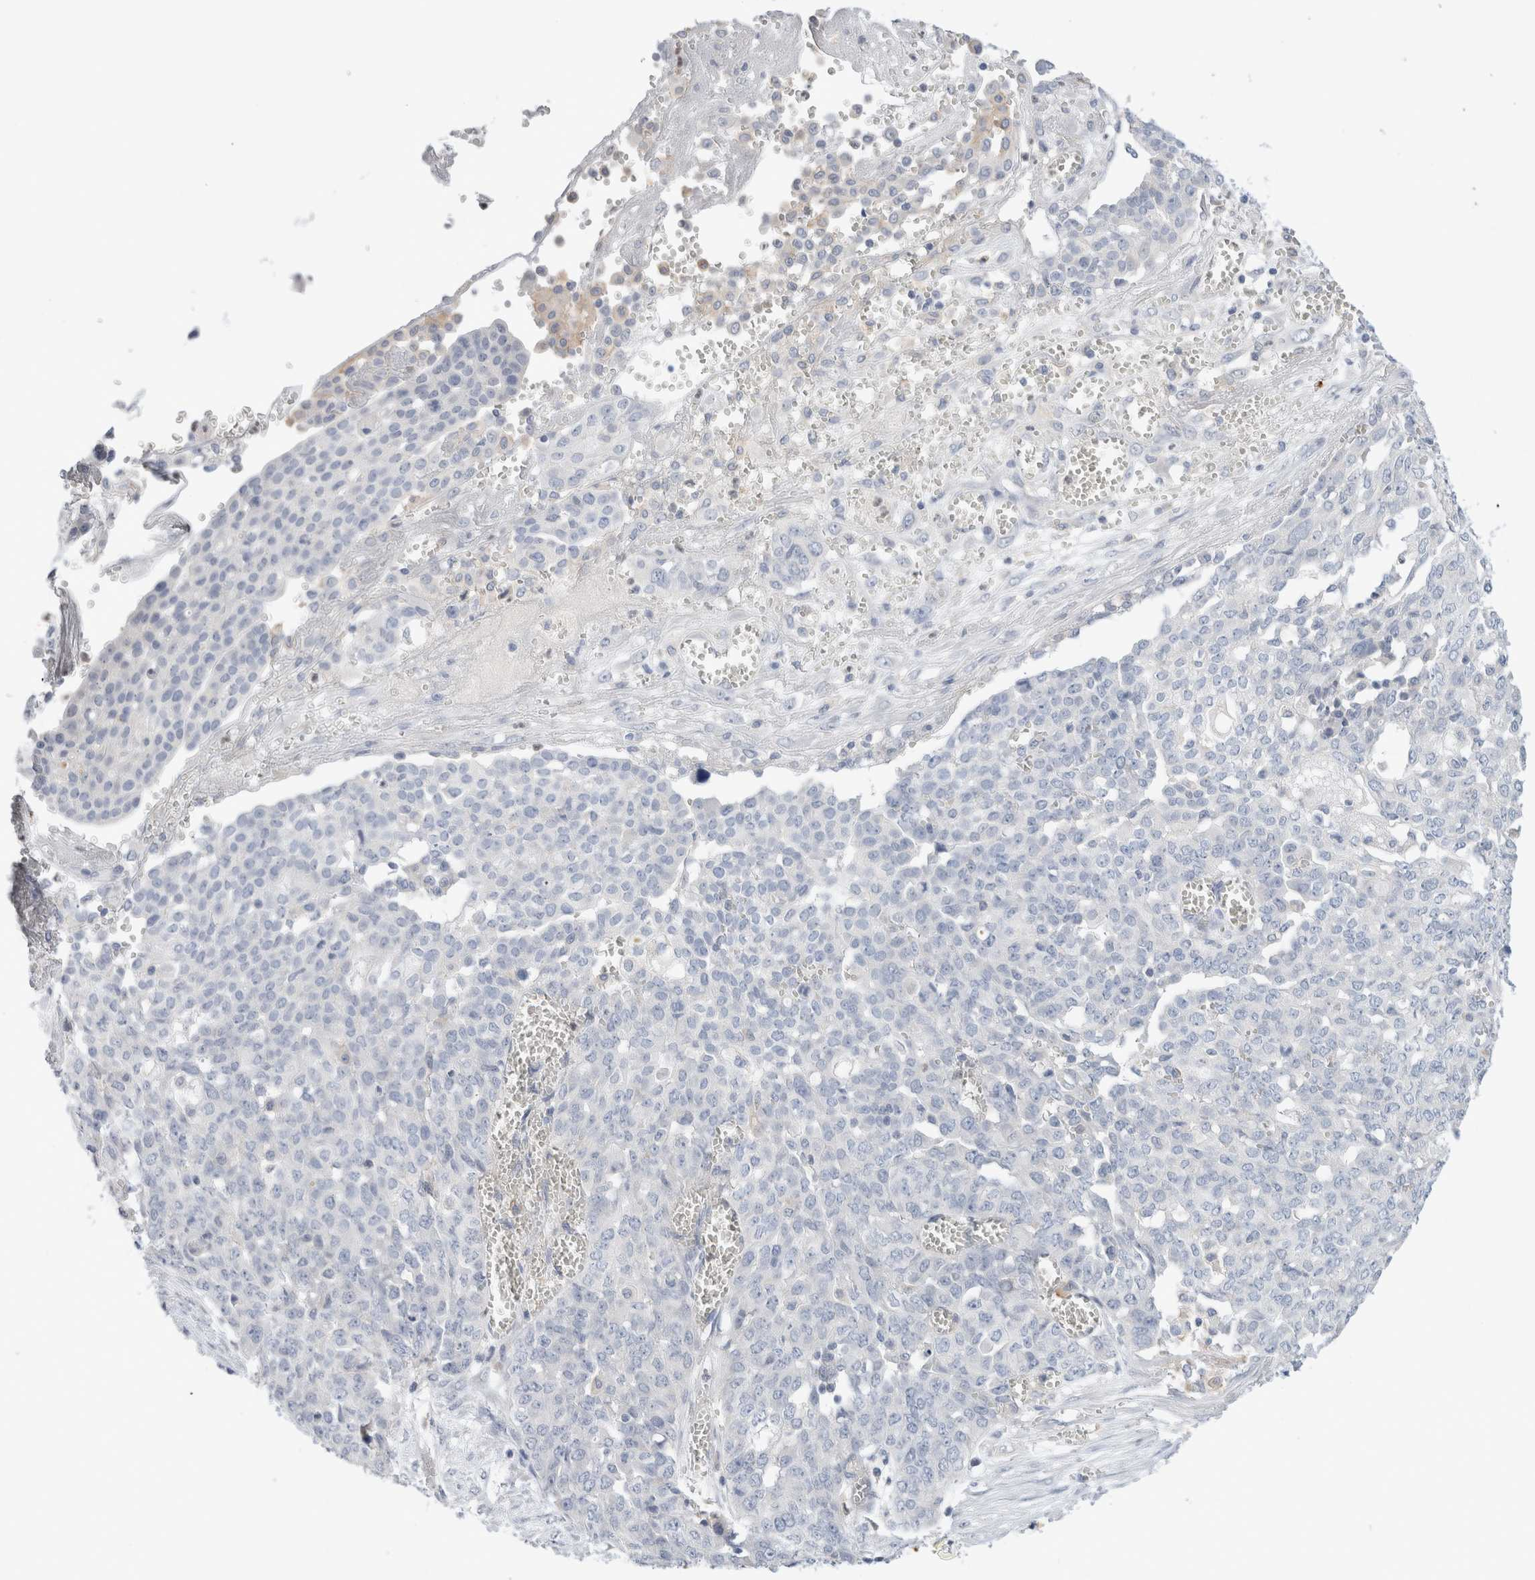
{"staining": {"intensity": "negative", "quantity": "none", "location": "none"}, "tissue": "ovarian cancer", "cell_type": "Tumor cells", "image_type": "cancer", "snomed": [{"axis": "morphology", "description": "Cystadenocarcinoma, serous, NOS"}, {"axis": "topography", "description": "Soft tissue"}, {"axis": "topography", "description": "Ovary"}], "caption": "There is no significant positivity in tumor cells of ovarian cancer. (Stains: DAB (3,3'-diaminobenzidine) immunohistochemistry with hematoxylin counter stain, Microscopy: brightfield microscopy at high magnification).", "gene": "ADAM30", "patient": {"sex": "female", "age": 57}}